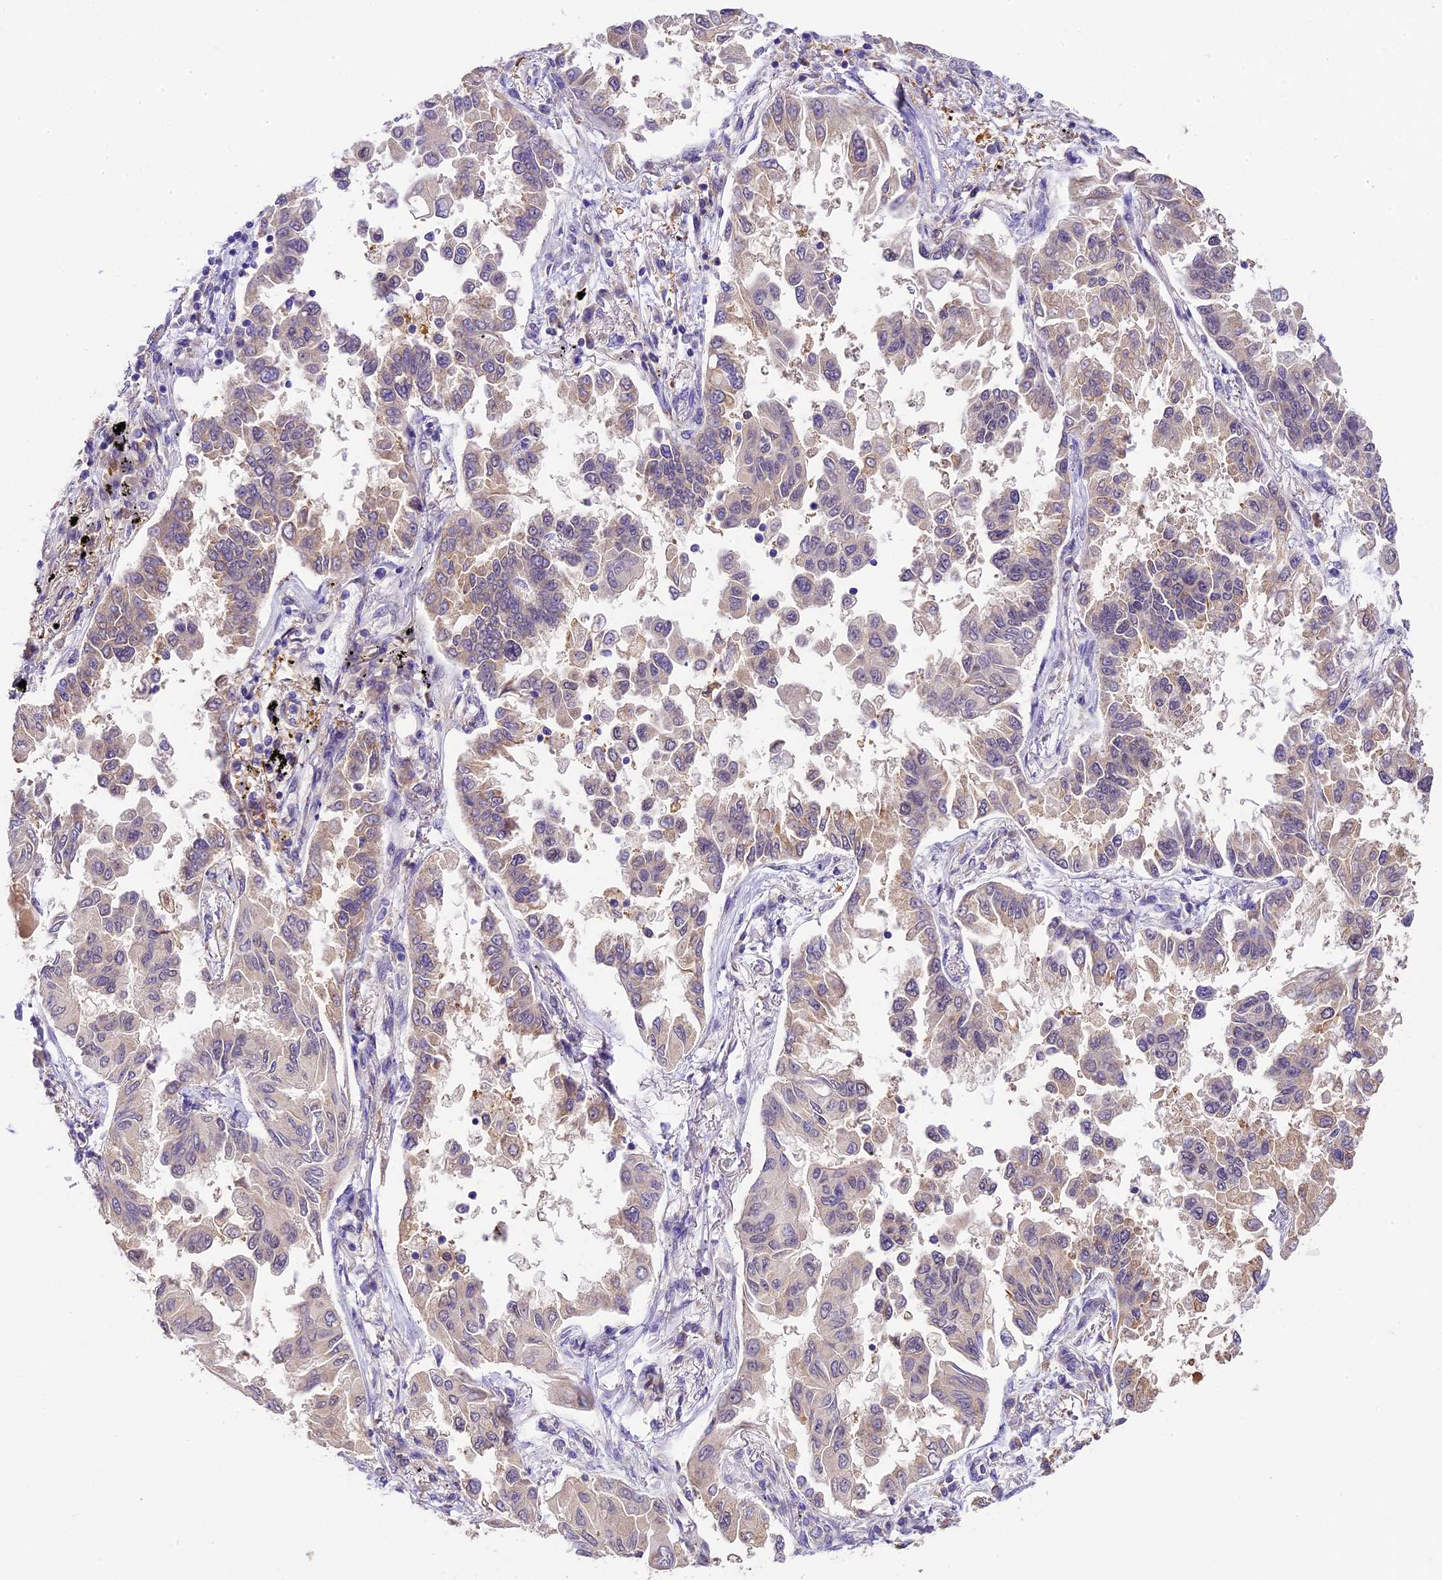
{"staining": {"intensity": "moderate", "quantity": "<25%", "location": "cytoplasmic/membranous,nuclear"}, "tissue": "lung cancer", "cell_type": "Tumor cells", "image_type": "cancer", "snomed": [{"axis": "morphology", "description": "Adenocarcinoma, NOS"}, {"axis": "topography", "description": "Lung"}], "caption": "Lung cancer (adenocarcinoma) stained with DAB (3,3'-diaminobenzidine) immunohistochemistry (IHC) demonstrates low levels of moderate cytoplasmic/membranous and nuclear expression in about <25% of tumor cells. (IHC, brightfield microscopy, high magnification).", "gene": "NEK8", "patient": {"sex": "female", "age": 67}}